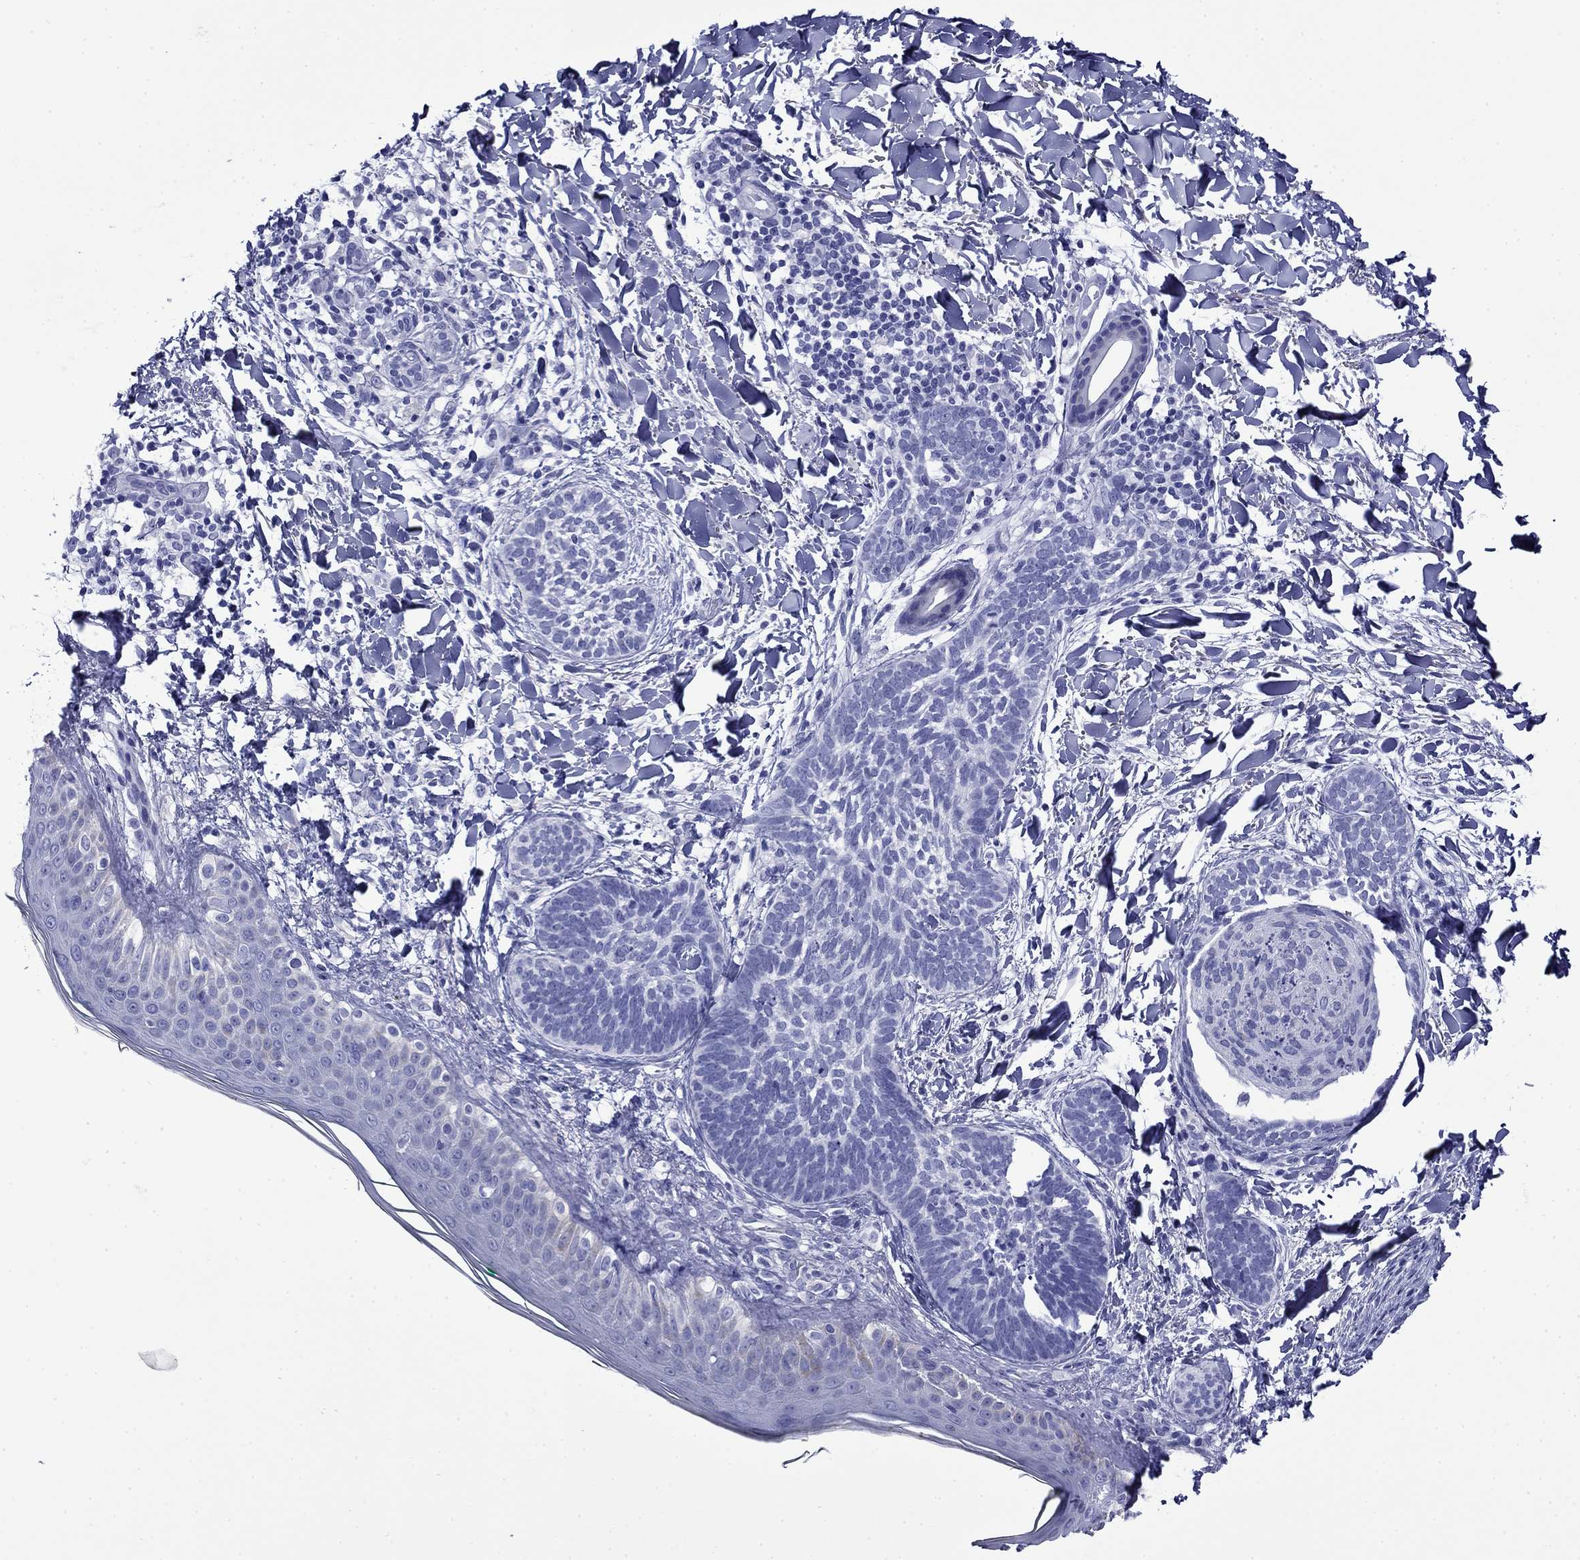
{"staining": {"intensity": "negative", "quantity": "none", "location": "none"}, "tissue": "skin cancer", "cell_type": "Tumor cells", "image_type": "cancer", "snomed": [{"axis": "morphology", "description": "Normal tissue, NOS"}, {"axis": "morphology", "description": "Basal cell carcinoma"}, {"axis": "topography", "description": "Skin"}], "caption": "This is a histopathology image of immunohistochemistry (IHC) staining of skin cancer (basal cell carcinoma), which shows no positivity in tumor cells.", "gene": "GIP", "patient": {"sex": "male", "age": 46}}